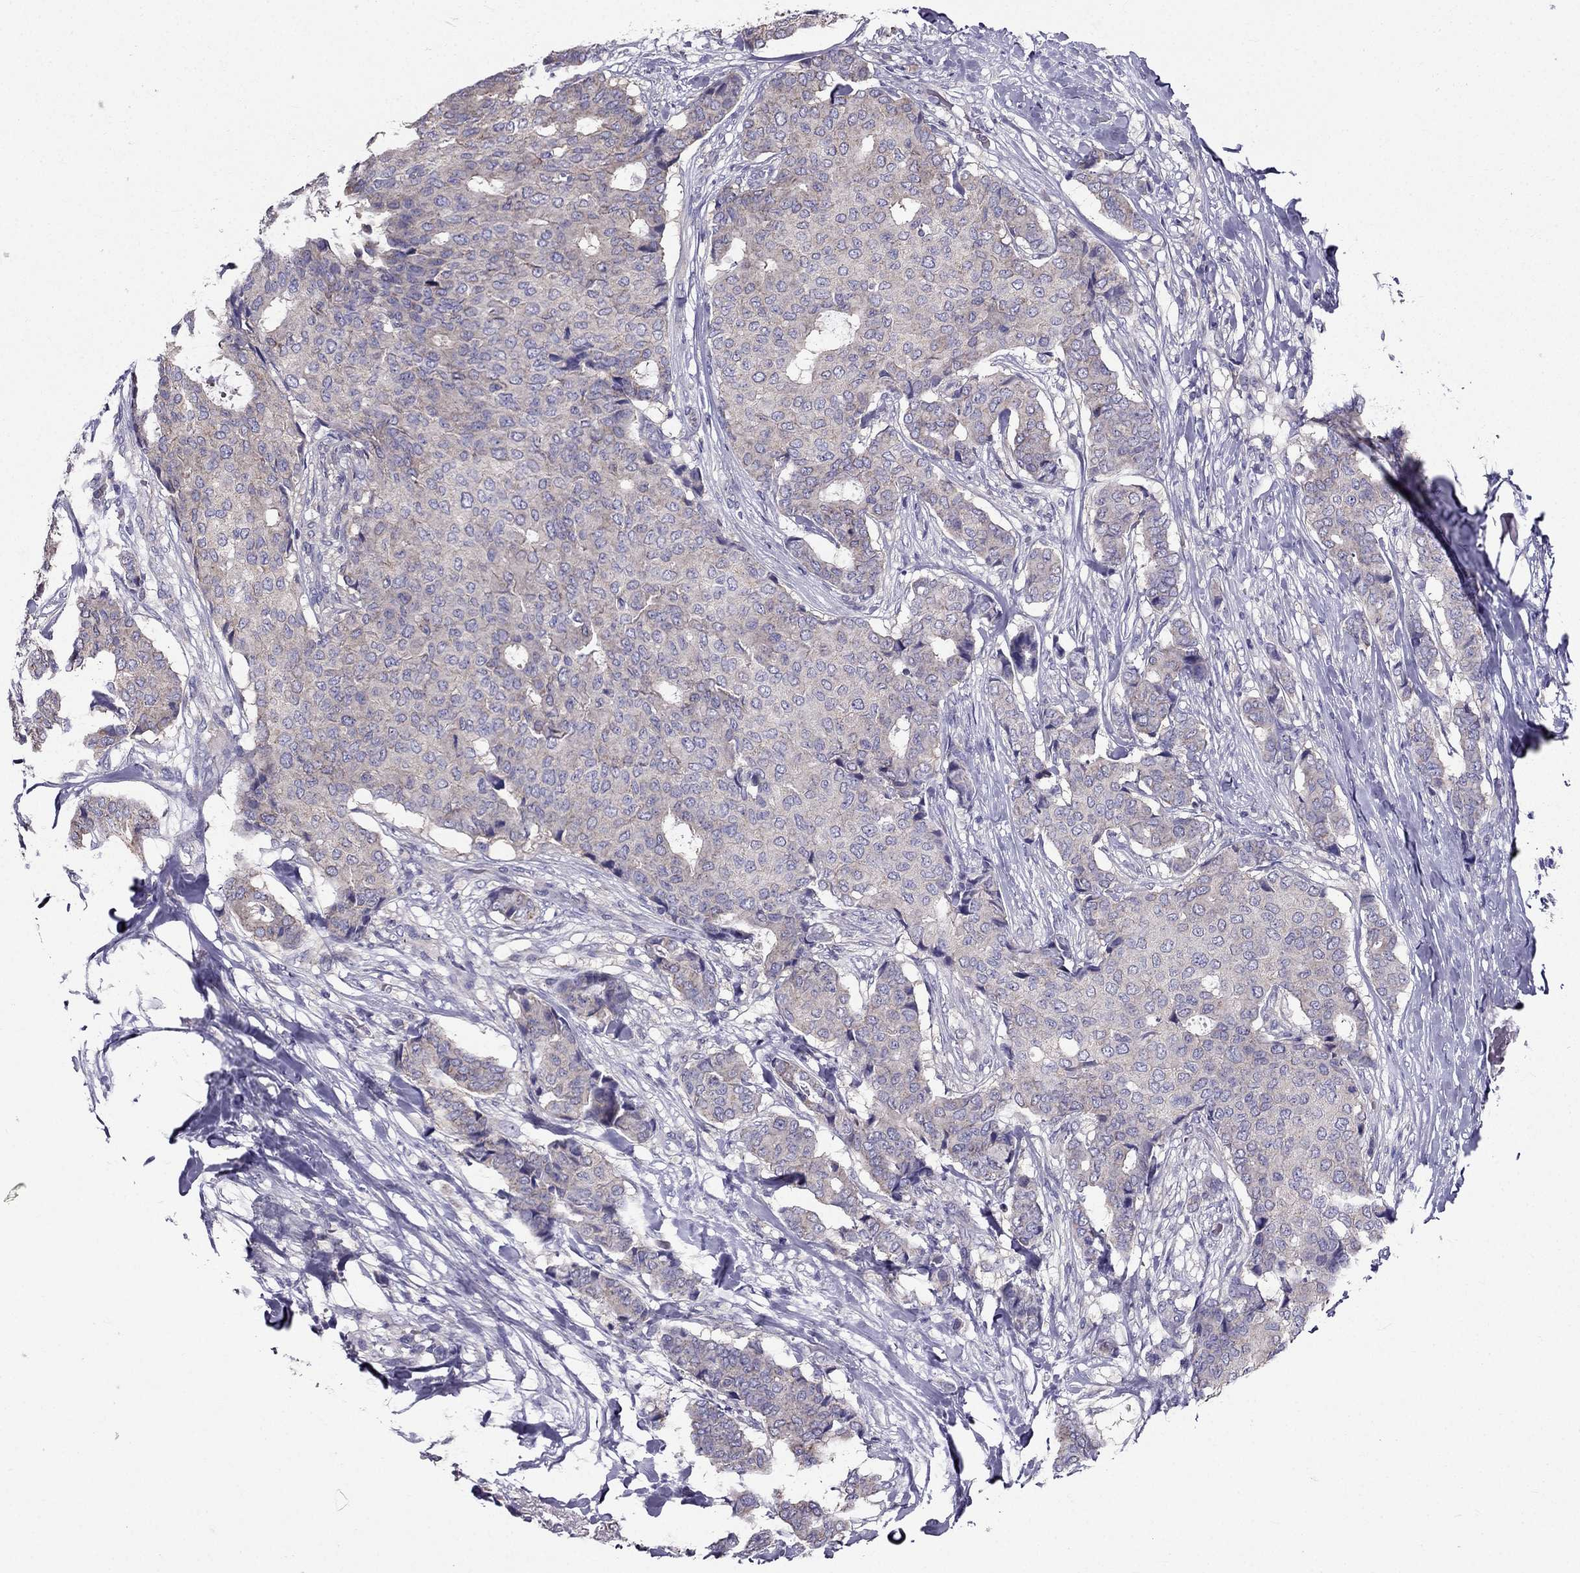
{"staining": {"intensity": "weak", "quantity": "25%-75%", "location": "cytoplasmic/membranous"}, "tissue": "breast cancer", "cell_type": "Tumor cells", "image_type": "cancer", "snomed": [{"axis": "morphology", "description": "Duct carcinoma"}, {"axis": "topography", "description": "Breast"}], "caption": "Breast cancer (infiltrating ductal carcinoma) stained with a protein marker displays weak staining in tumor cells.", "gene": "AAK1", "patient": {"sex": "female", "age": 75}}